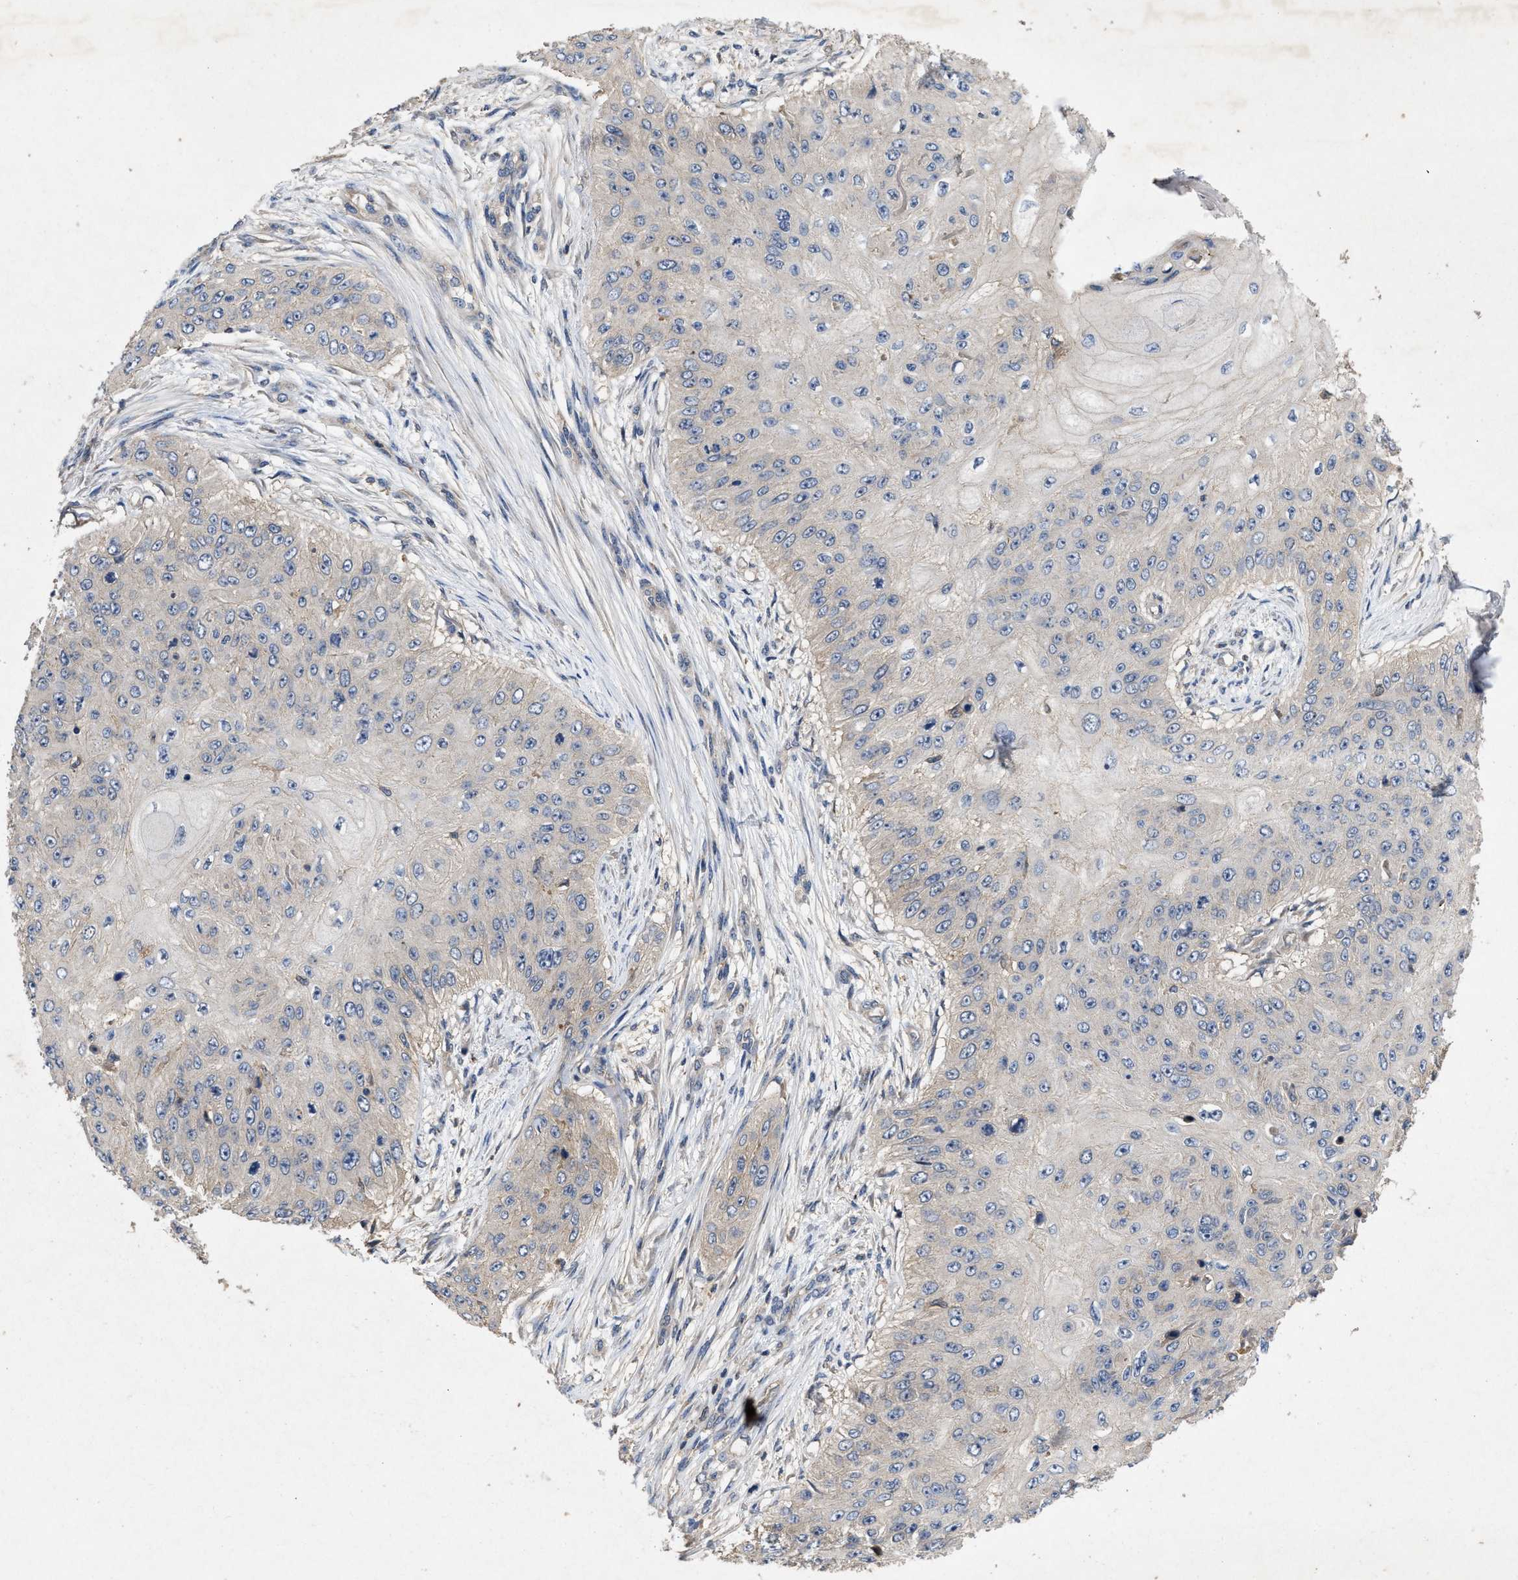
{"staining": {"intensity": "negative", "quantity": "none", "location": "none"}, "tissue": "skin cancer", "cell_type": "Tumor cells", "image_type": "cancer", "snomed": [{"axis": "morphology", "description": "Squamous cell carcinoma, NOS"}, {"axis": "topography", "description": "Skin"}], "caption": "Histopathology image shows no significant protein staining in tumor cells of skin cancer (squamous cell carcinoma).", "gene": "LPAR2", "patient": {"sex": "female", "age": 80}}